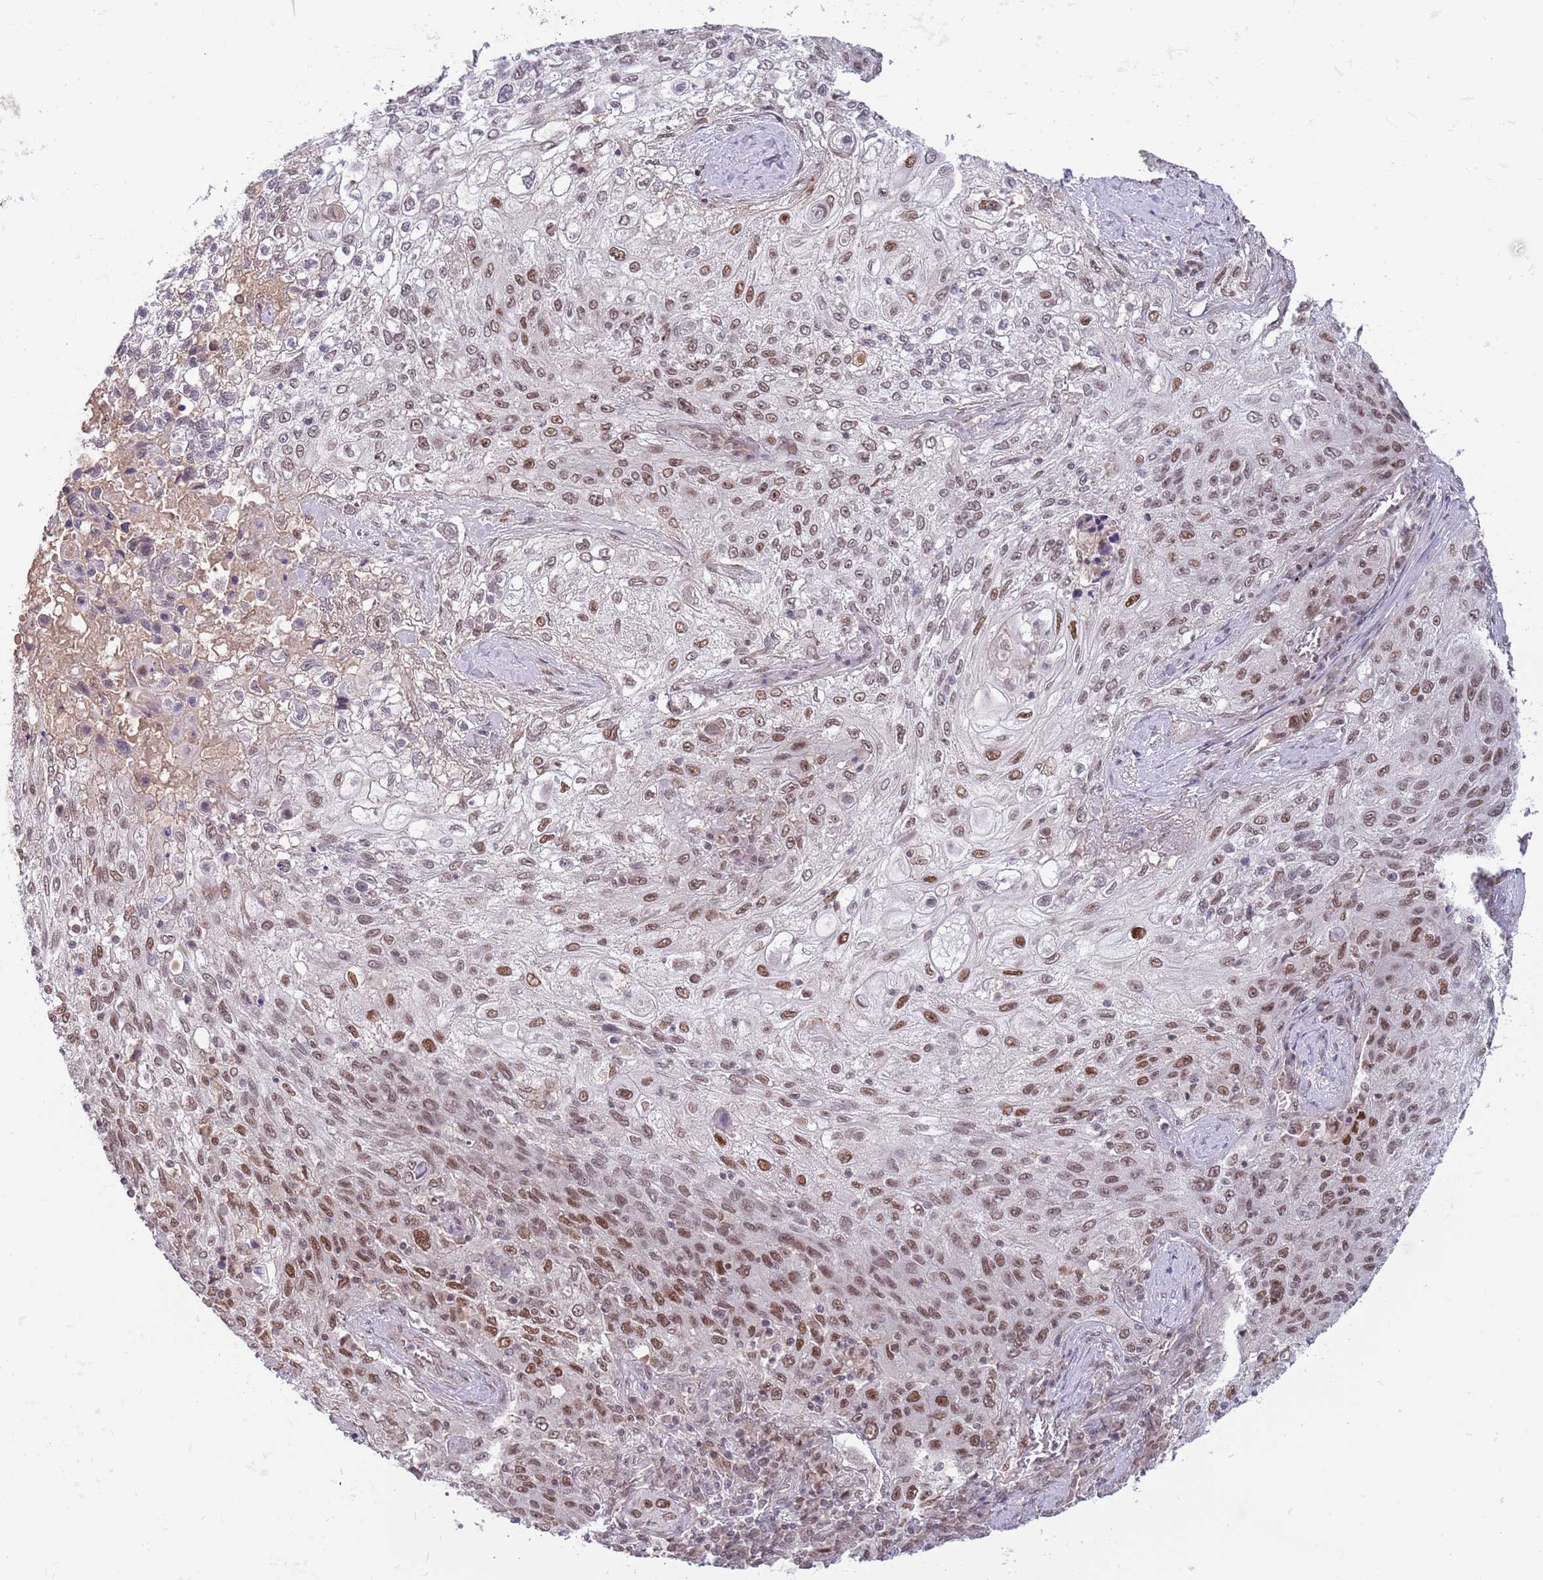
{"staining": {"intensity": "moderate", "quantity": ">75%", "location": "nuclear"}, "tissue": "lung cancer", "cell_type": "Tumor cells", "image_type": "cancer", "snomed": [{"axis": "morphology", "description": "Squamous cell carcinoma, NOS"}, {"axis": "topography", "description": "Lung"}], "caption": "Approximately >75% of tumor cells in human lung cancer (squamous cell carcinoma) show moderate nuclear protein staining as visualized by brown immunohistochemical staining.", "gene": "ZBTB7A", "patient": {"sex": "female", "age": 69}}